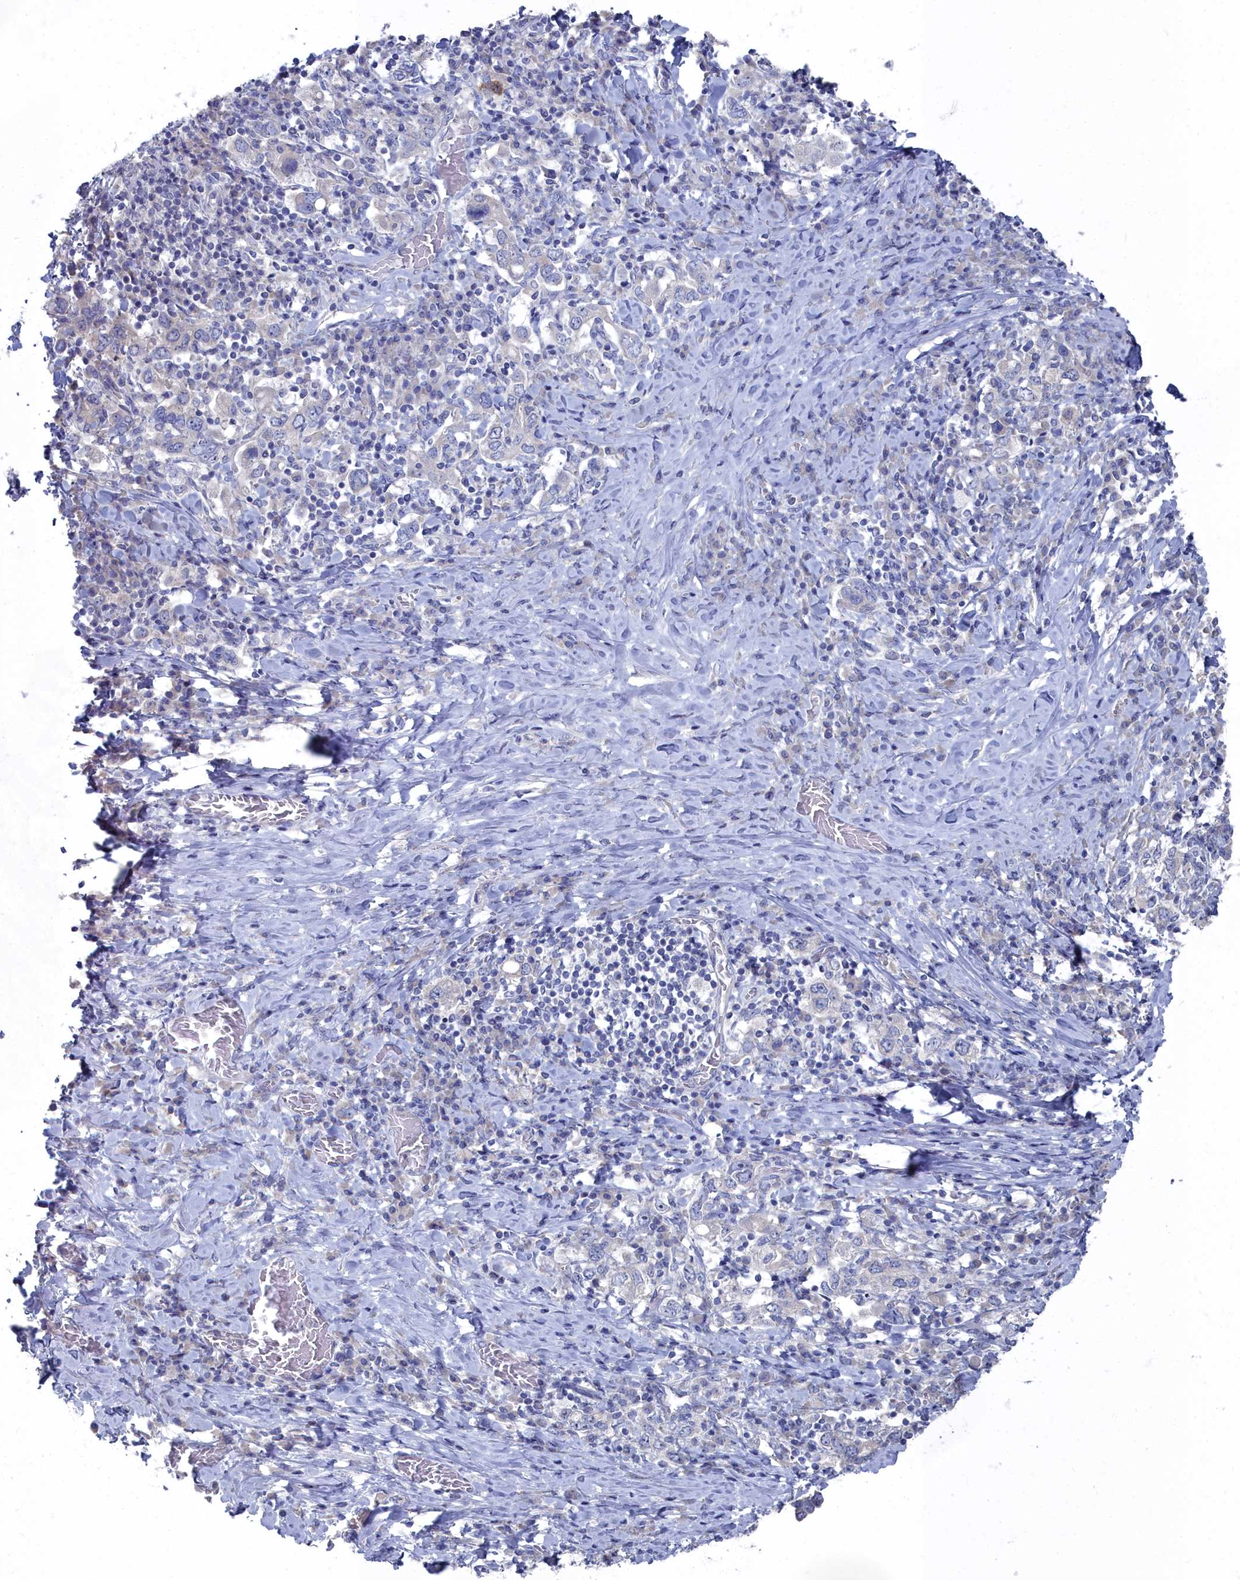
{"staining": {"intensity": "negative", "quantity": "none", "location": "none"}, "tissue": "stomach cancer", "cell_type": "Tumor cells", "image_type": "cancer", "snomed": [{"axis": "morphology", "description": "Adenocarcinoma, NOS"}, {"axis": "topography", "description": "Stomach, upper"}, {"axis": "topography", "description": "Stomach"}], "caption": "An IHC micrograph of adenocarcinoma (stomach) is shown. There is no staining in tumor cells of adenocarcinoma (stomach).", "gene": "CCDC149", "patient": {"sex": "male", "age": 62}}